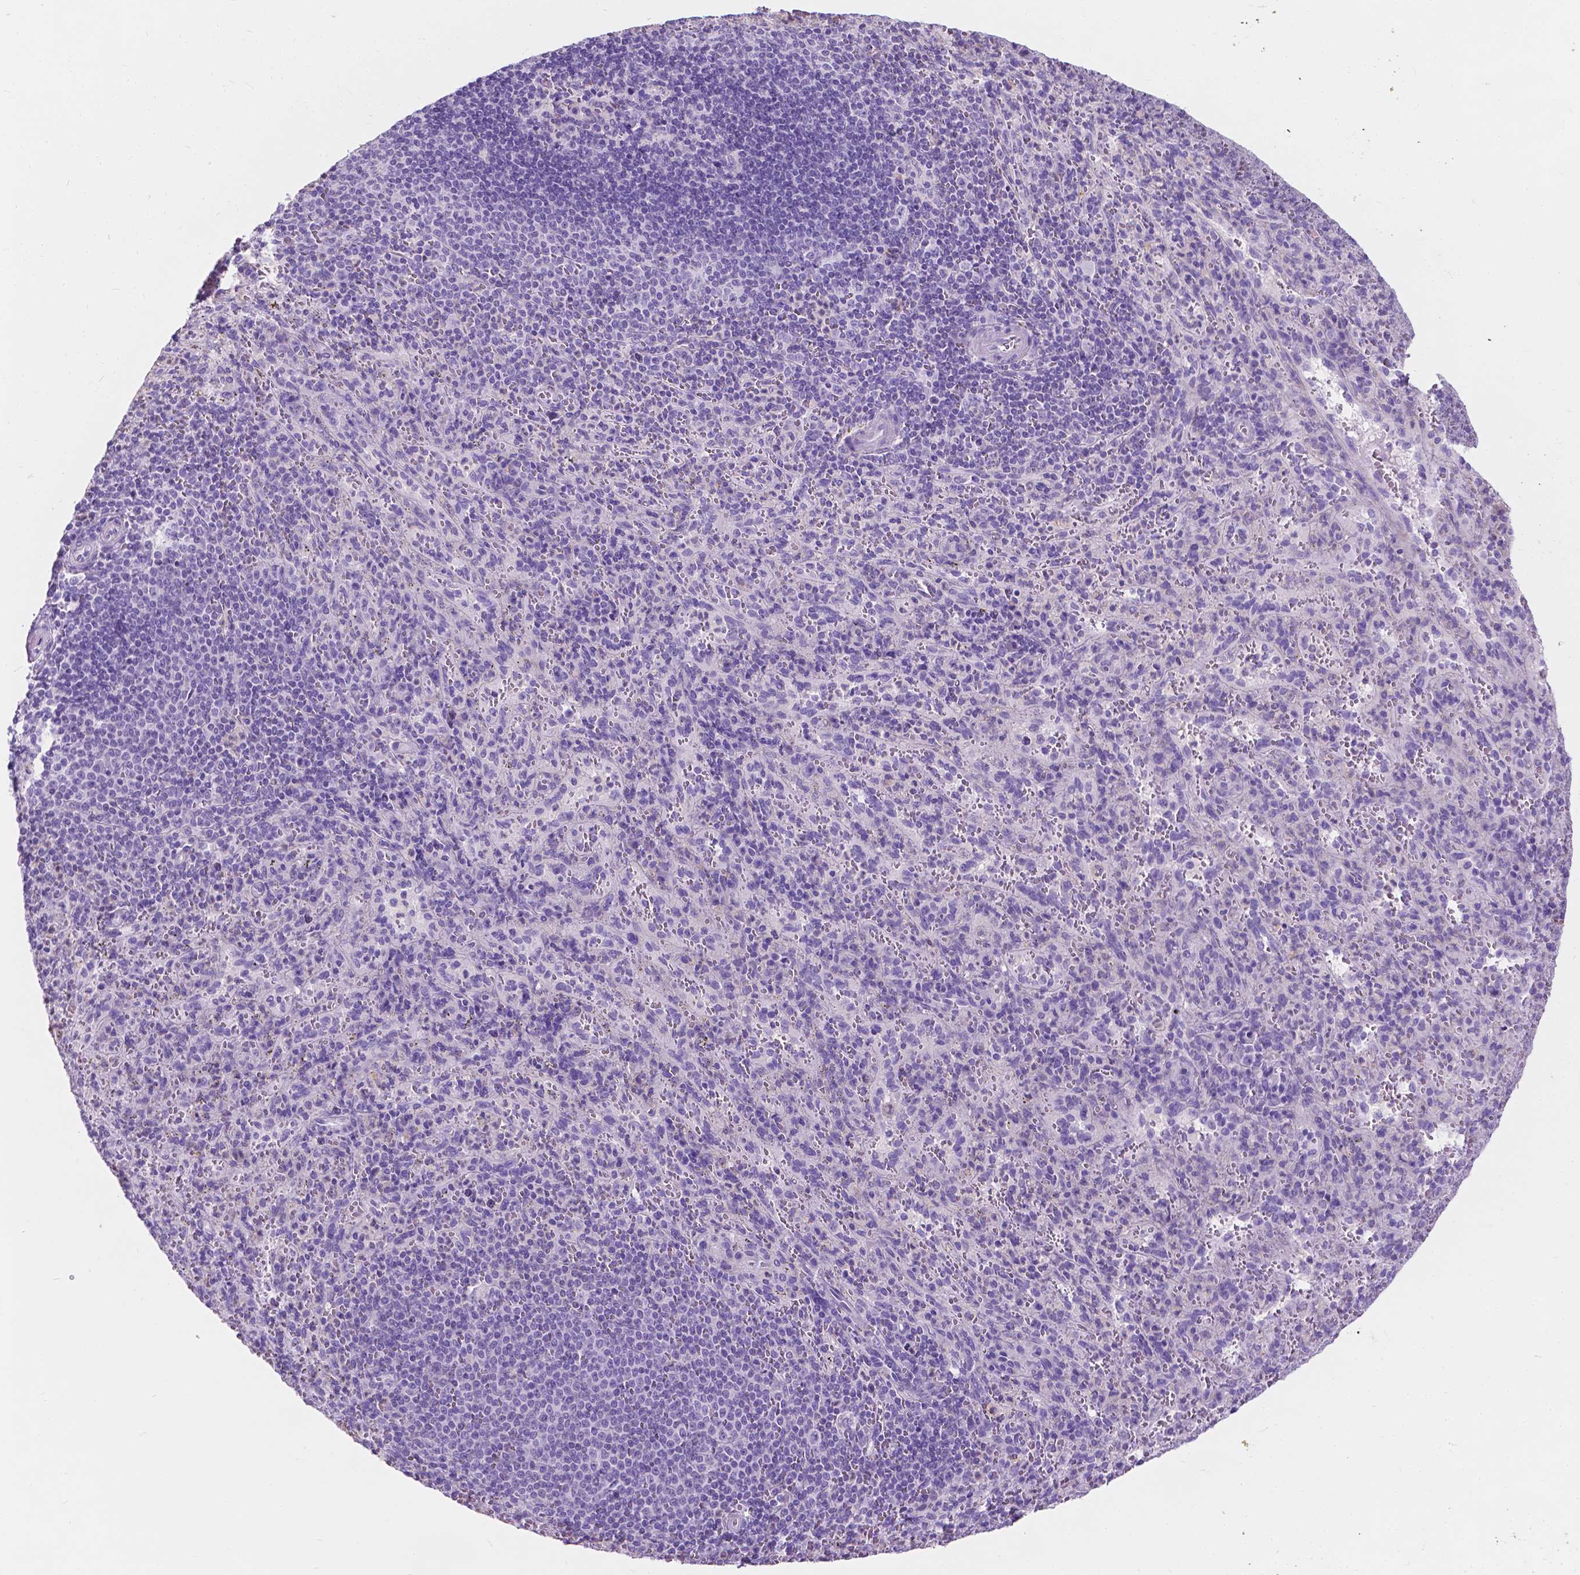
{"staining": {"intensity": "negative", "quantity": "none", "location": "none"}, "tissue": "spleen", "cell_type": "Cells in red pulp", "image_type": "normal", "snomed": [{"axis": "morphology", "description": "Normal tissue, NOS"}, {"axis": "topography", "description": "Spleen"}], "caption": "Immunohistochemistry (IHC) photomicrograph of normal spleen: human spleen stained with DAB shows no significant protein positivity in cells in red pulp. (DAB (3,3'-diaminobenzidine) immunohistochemistry with hematoxylin counter stain).", "gene": "GNAO1", "patient": {"sex": "male", "age": 57}}